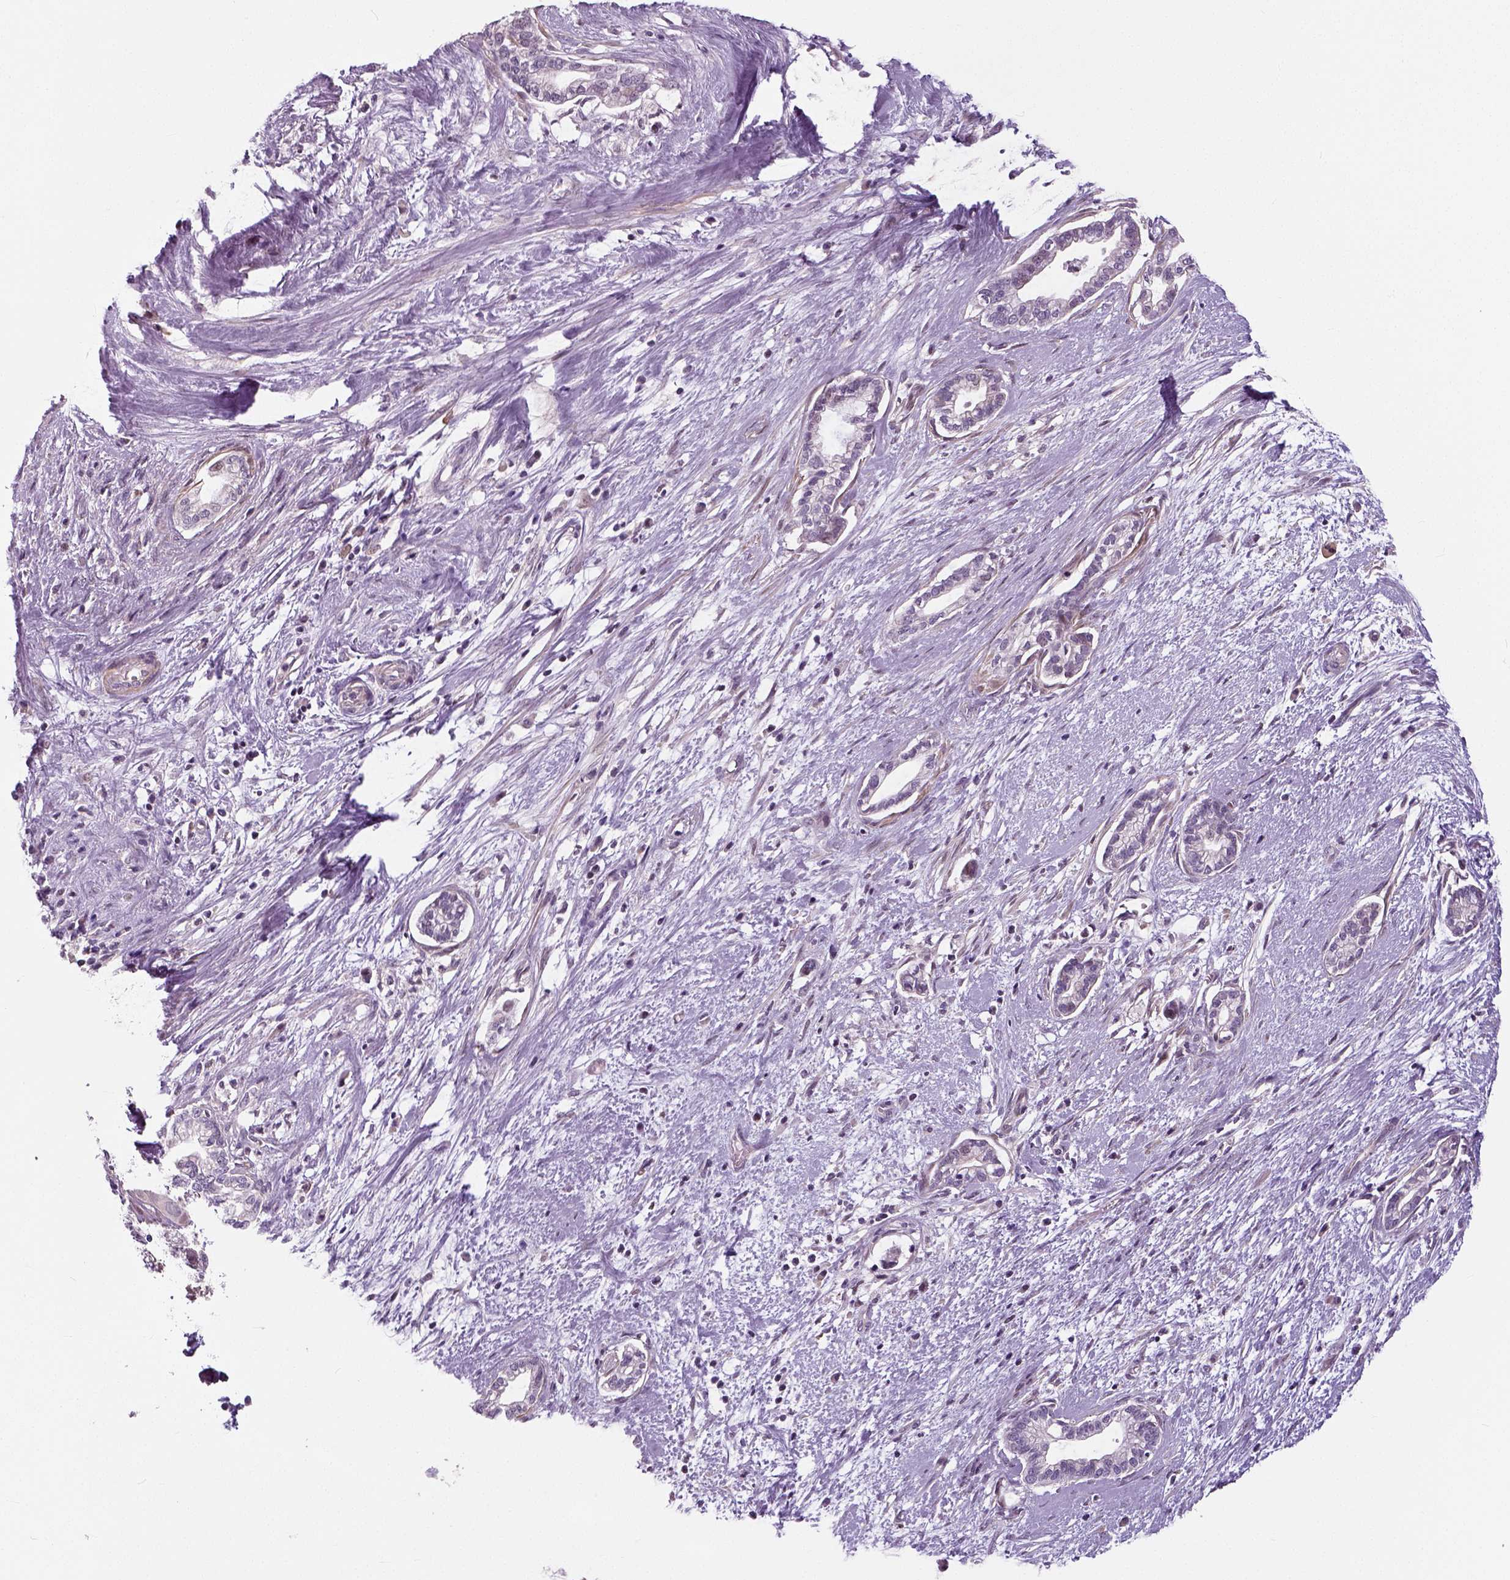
{"staining": {"intensity": "negative", "quantity": "none", "location": "none"}, "tissue": "cervical cancer", "cell_type": "Tumor cells", "image_type": "cancer", "snomed": [{"axis": "morphology", "description": "Adenocarcinoma, NOS"}, {"axis": "topography", "description": "Cervix"}], "caption": "An image of cervical cancer (adenocarcinoma) stained for a protein reveals no brown staining in tumor cells.", "gene": "NECAB1", "patient": {"sex": "female", "age": 62}}